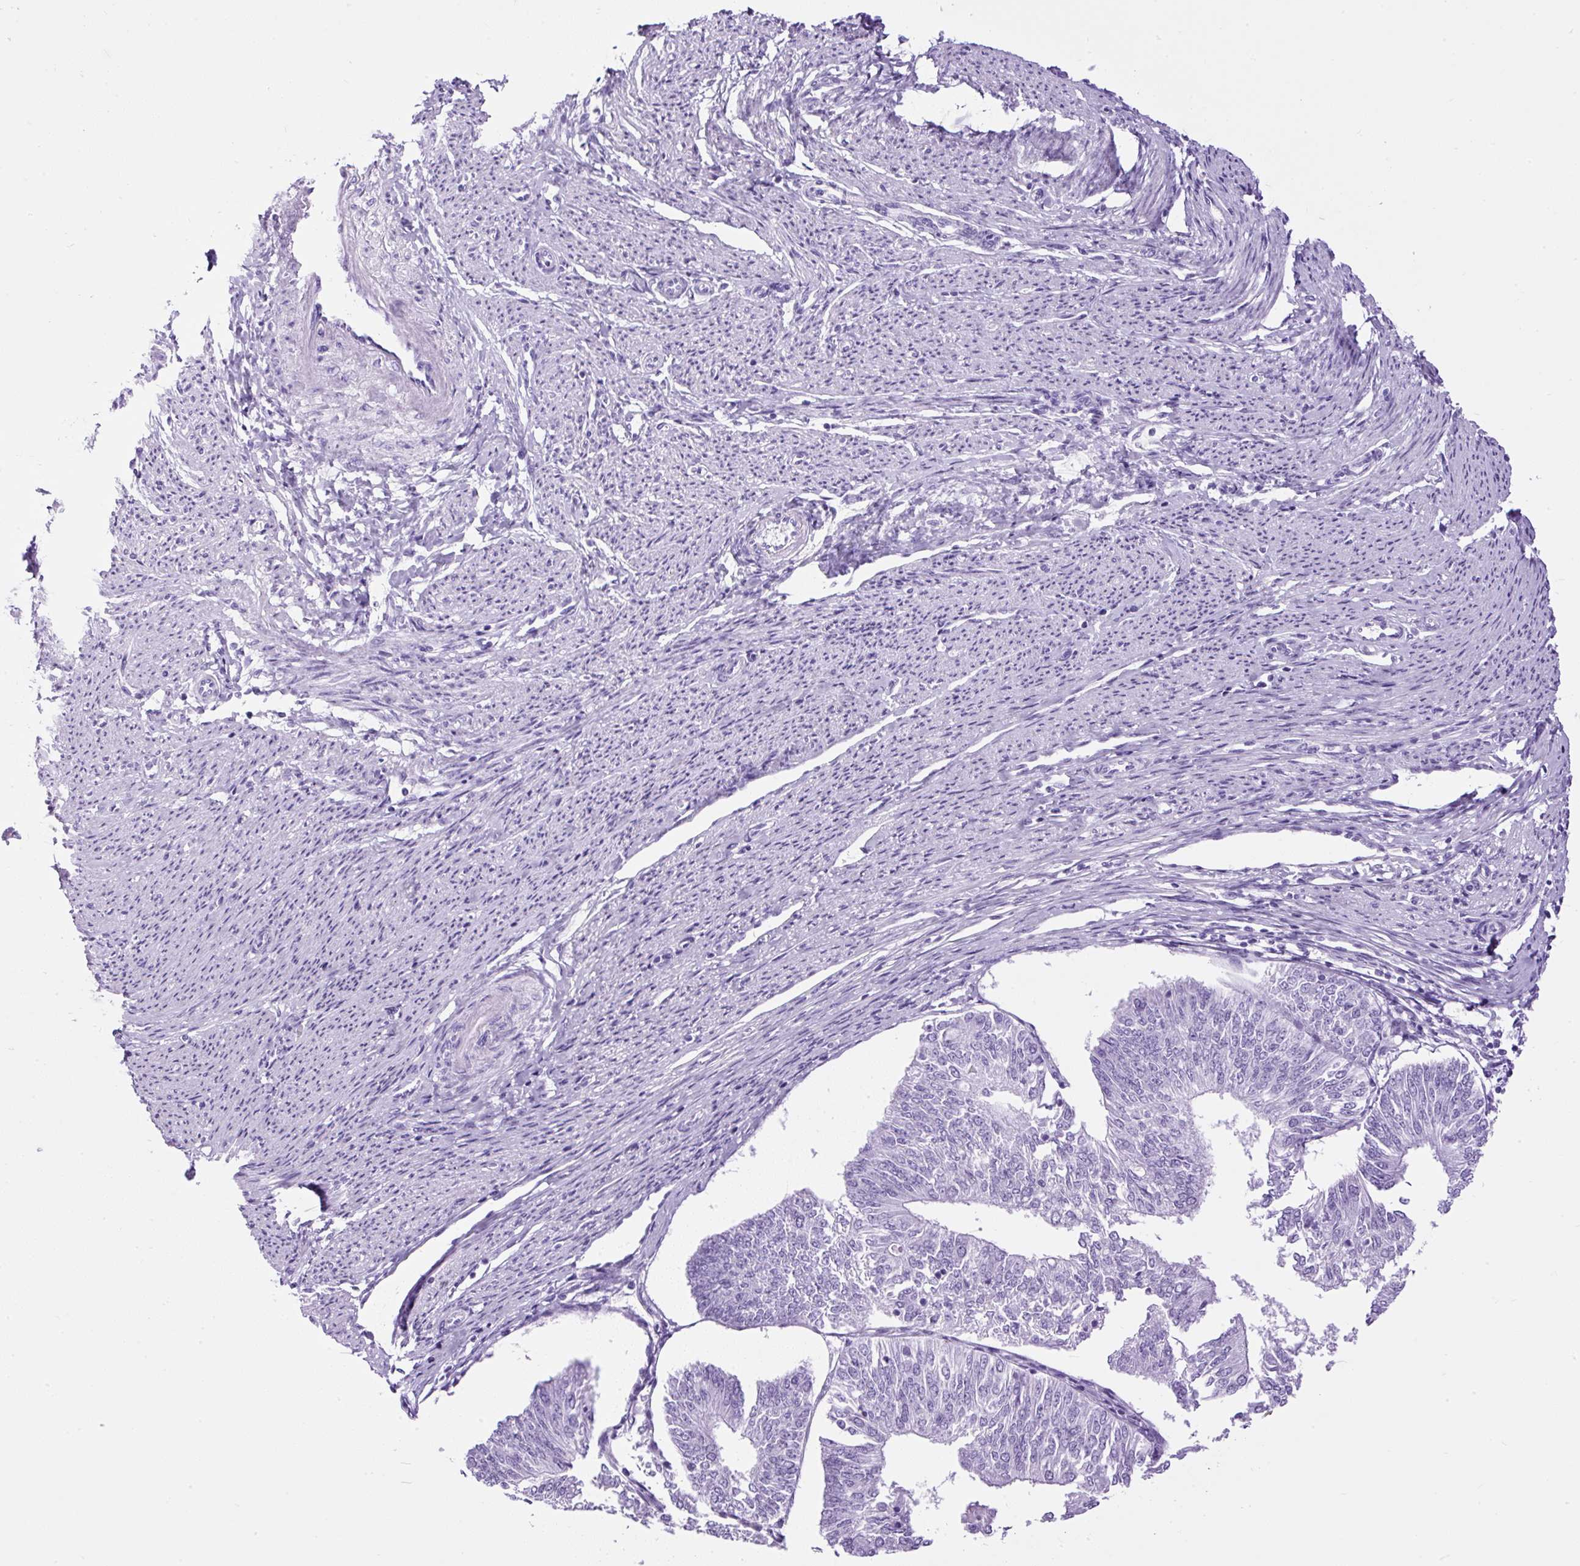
{"staining": {"intensity": "negative", "quantity": "none", "location": "none"}, "tissue": "endometrial cancer", "cell_type": "Tumor cells", "image_type": "cancer", "snomed": [{"axis": "morphology", "description": "Adenocarcinoma, NOS"}, {"axis": "topography", "description": "Endometrium"}], "caption": "This is a image of immunohistochemistry (IHC) staining of adenocarcinoma (endometrial), which shows no staining in tumor cells.", "gene": "CEL", "patient": {"sex": "female", "age": 58}}